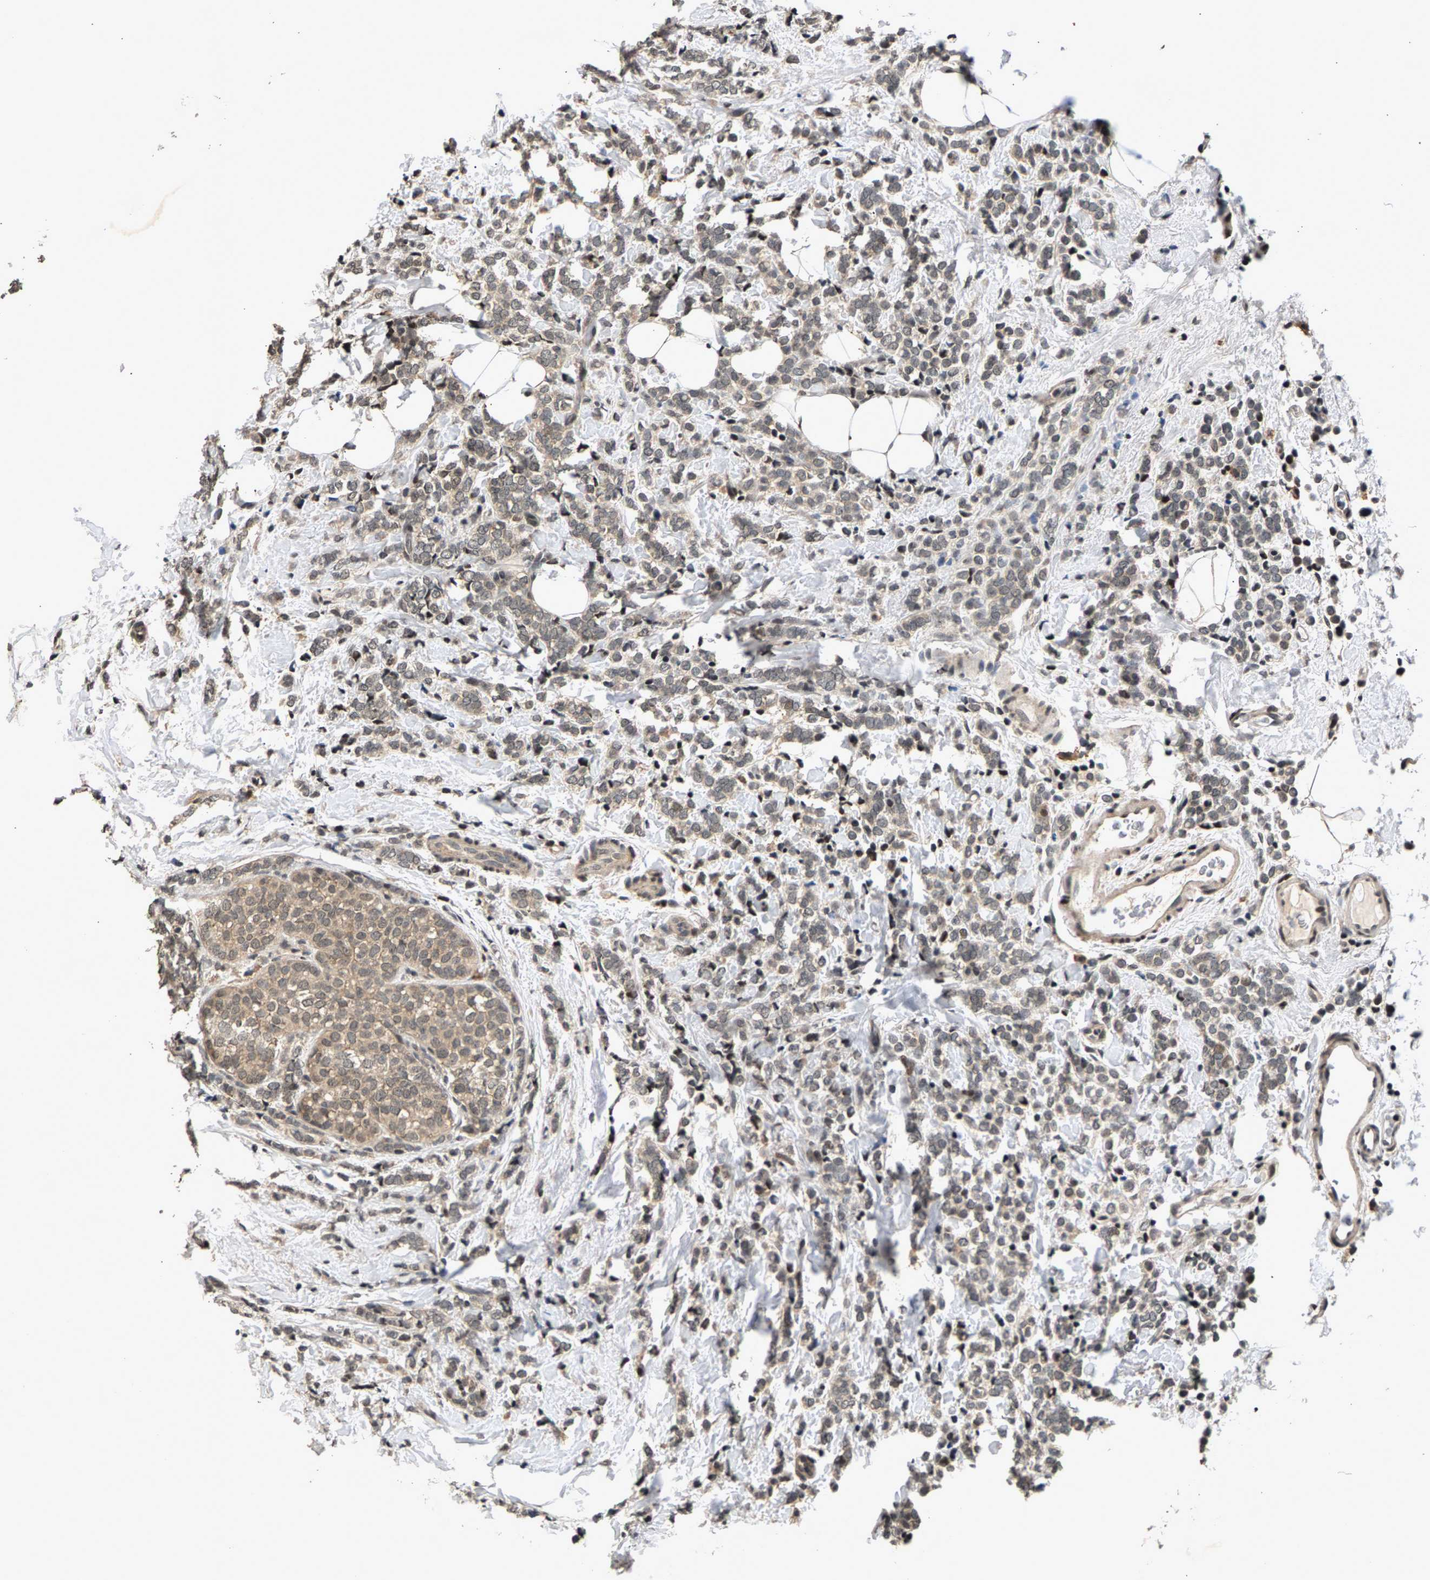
{"staining": {"intensity": "weak", "quantity": ">75%", "location": "cytoplasmic/membranous,nuclear"}, "tissue": "breast cancer", "cell_type": "Tumor cells", "image_type": "cancer", "snomed": [{"axis": "morphology", "description": "Lobular carcinoma"}, {"axis": "topography", "description": "Breast"}], "caption": "Immunohistochemical staining of human breast cancer exhibits low levels of weak cytoplasmic/membranous and nuclear protein positivity in about >75% of tumor cells.", "gene": "RBM33", "patient": {"sex": "female", "age": 50}}